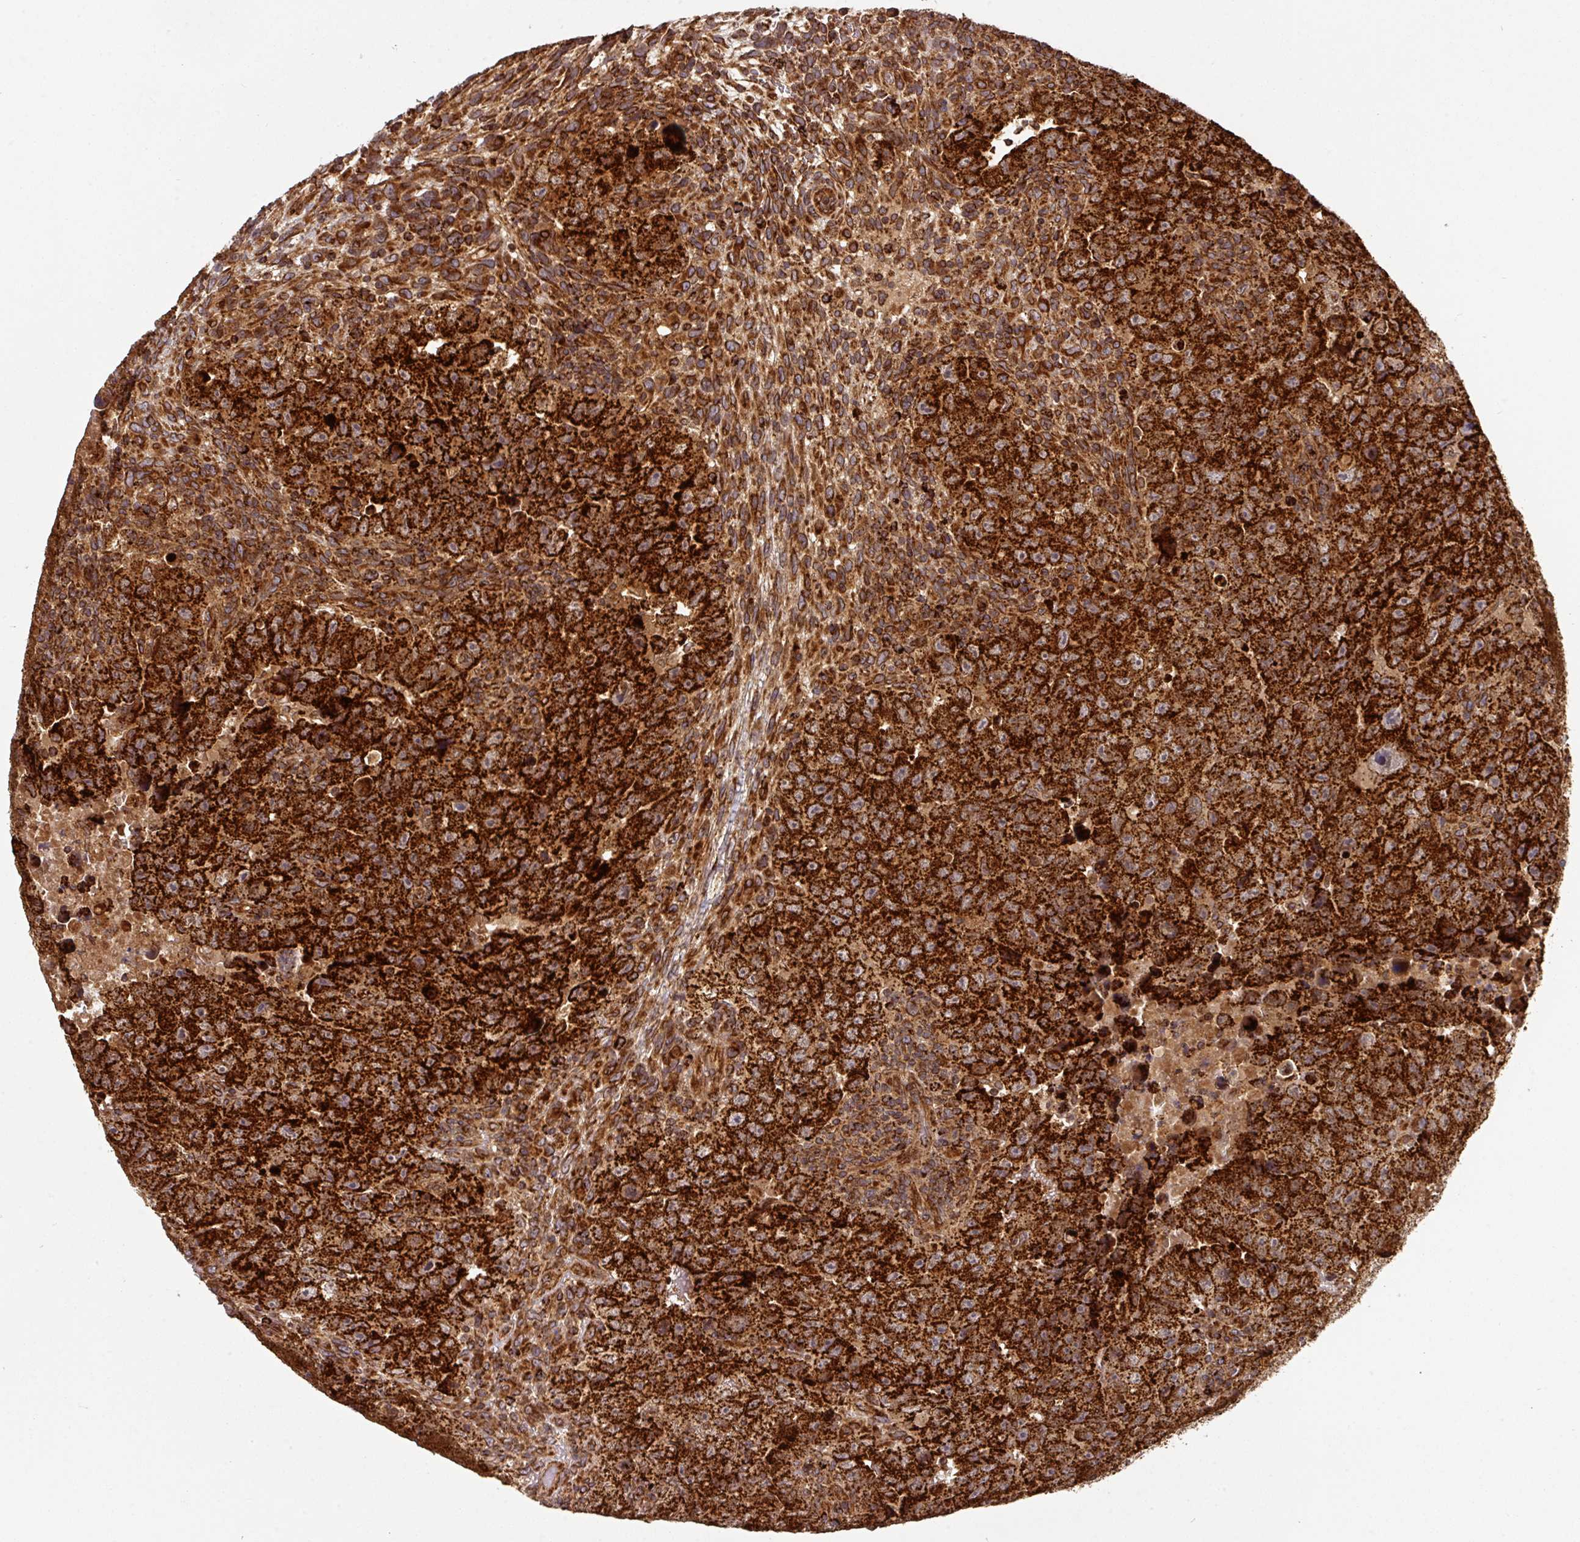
{"staining": {"intensity": "strong", "quantity": ">75%", "location": "cytoplasmic/membranous"}, "tissue": "testis cancer", "cell_type": "Tumor cells", "image_type": "cancer", "snomed": [{"axis": "morphology", "description": "Carcinoma, Embryonal, NOS"}, {"axis": "topography", "description": "Testis"}], "caption": "A brown stain labels strong cytoplasmic/membranous positivity of a protein in testis embryonal carcinoma tumor cells.", "gene": "TRAP1", "patient": {"sex": "male", "age": 24}}